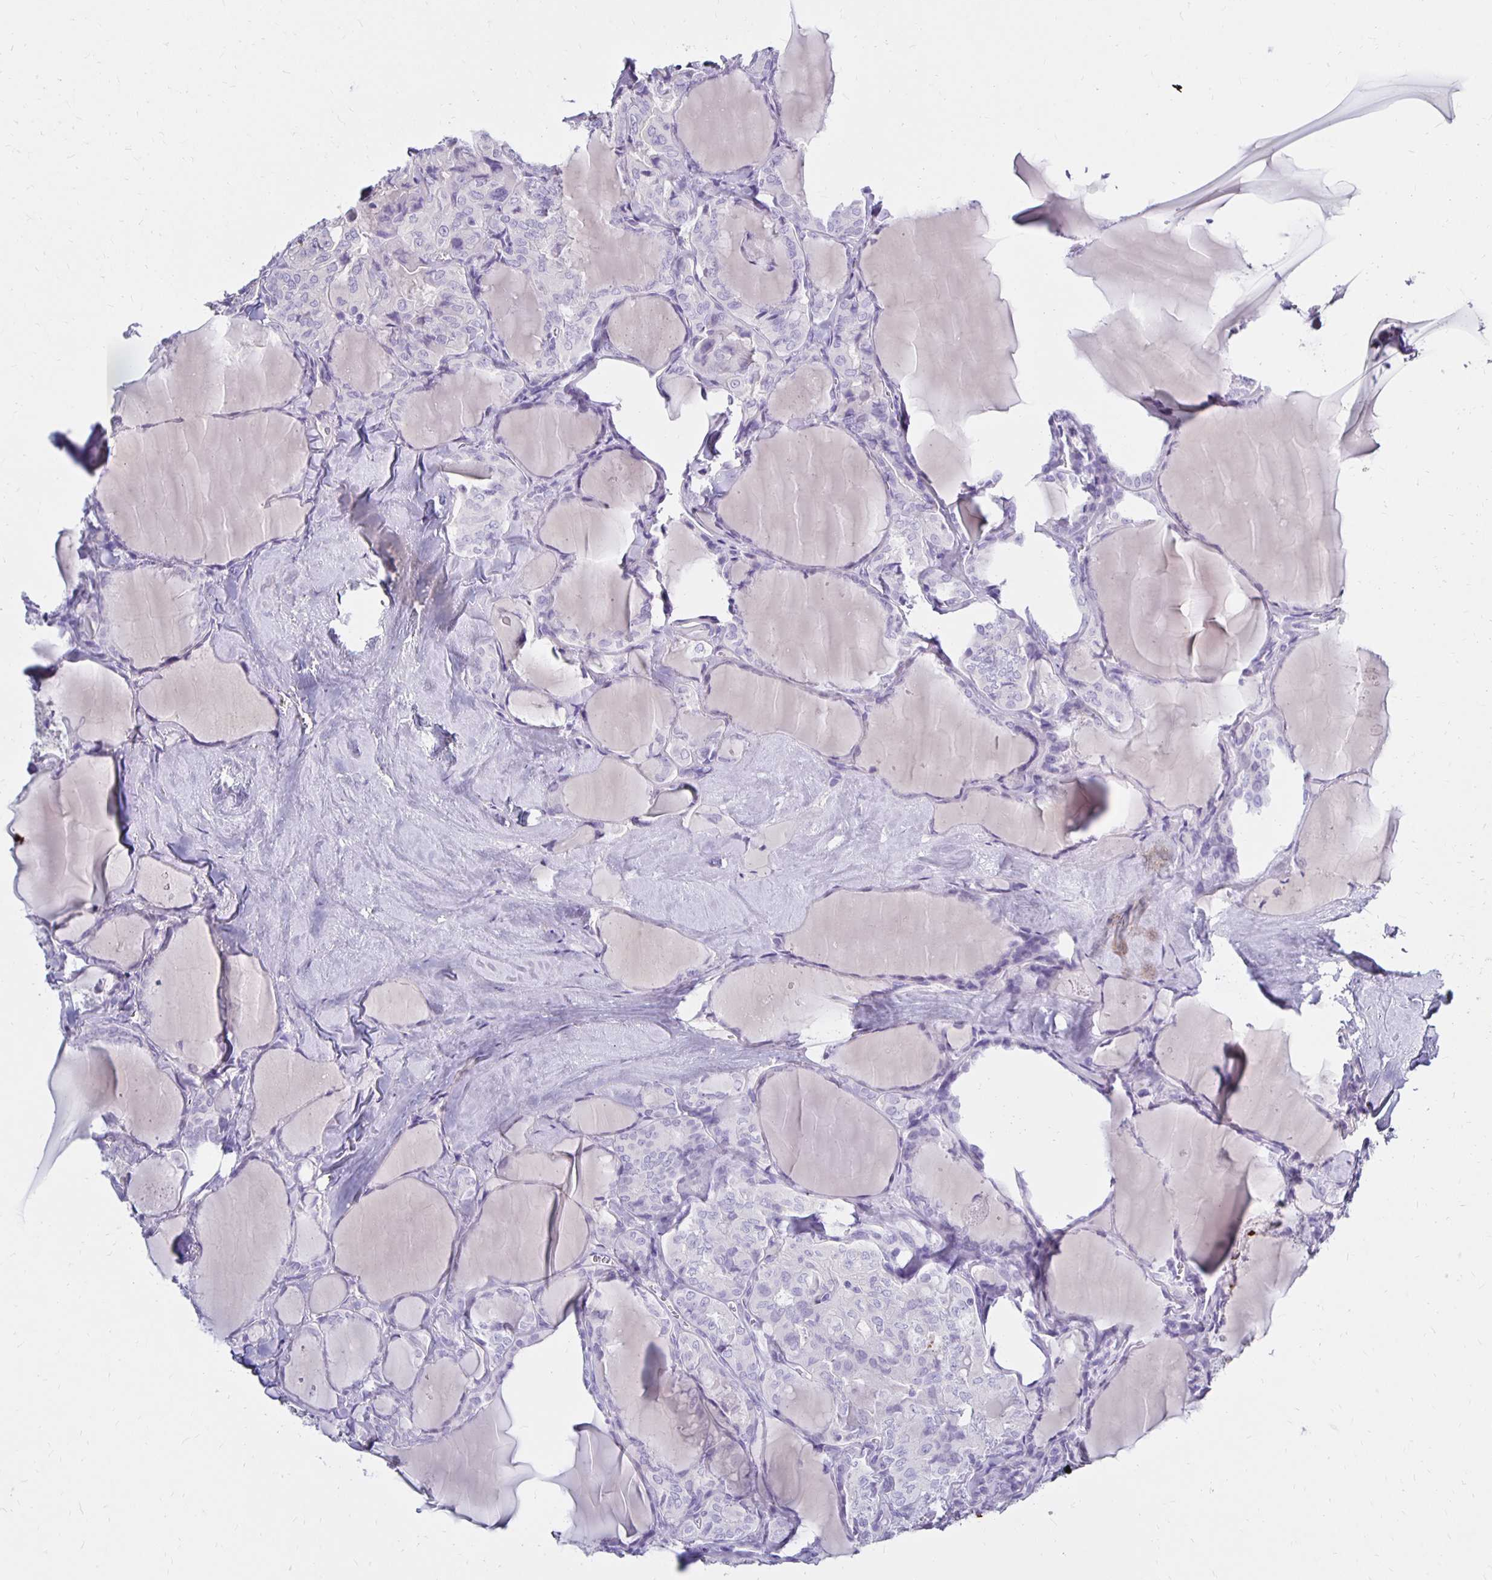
{"staining": {"intensity": "negative", "quantity": "none", "location": "none"}, "tissue": "thyroid cancer", "cell_type": "Tumor cells", "image_type": "cancer", "snomed": [{"axis": "morphology", "description": "Papillary adenocarcinoma, NOS"}, {"axis": "topography", "description": "Thyroid gland"}], "caption": "An image of human thyroid cancer is negative for staining in tumor cells.", "gene": "FNTB", "patient": {"sex": "male", "age": 30}}